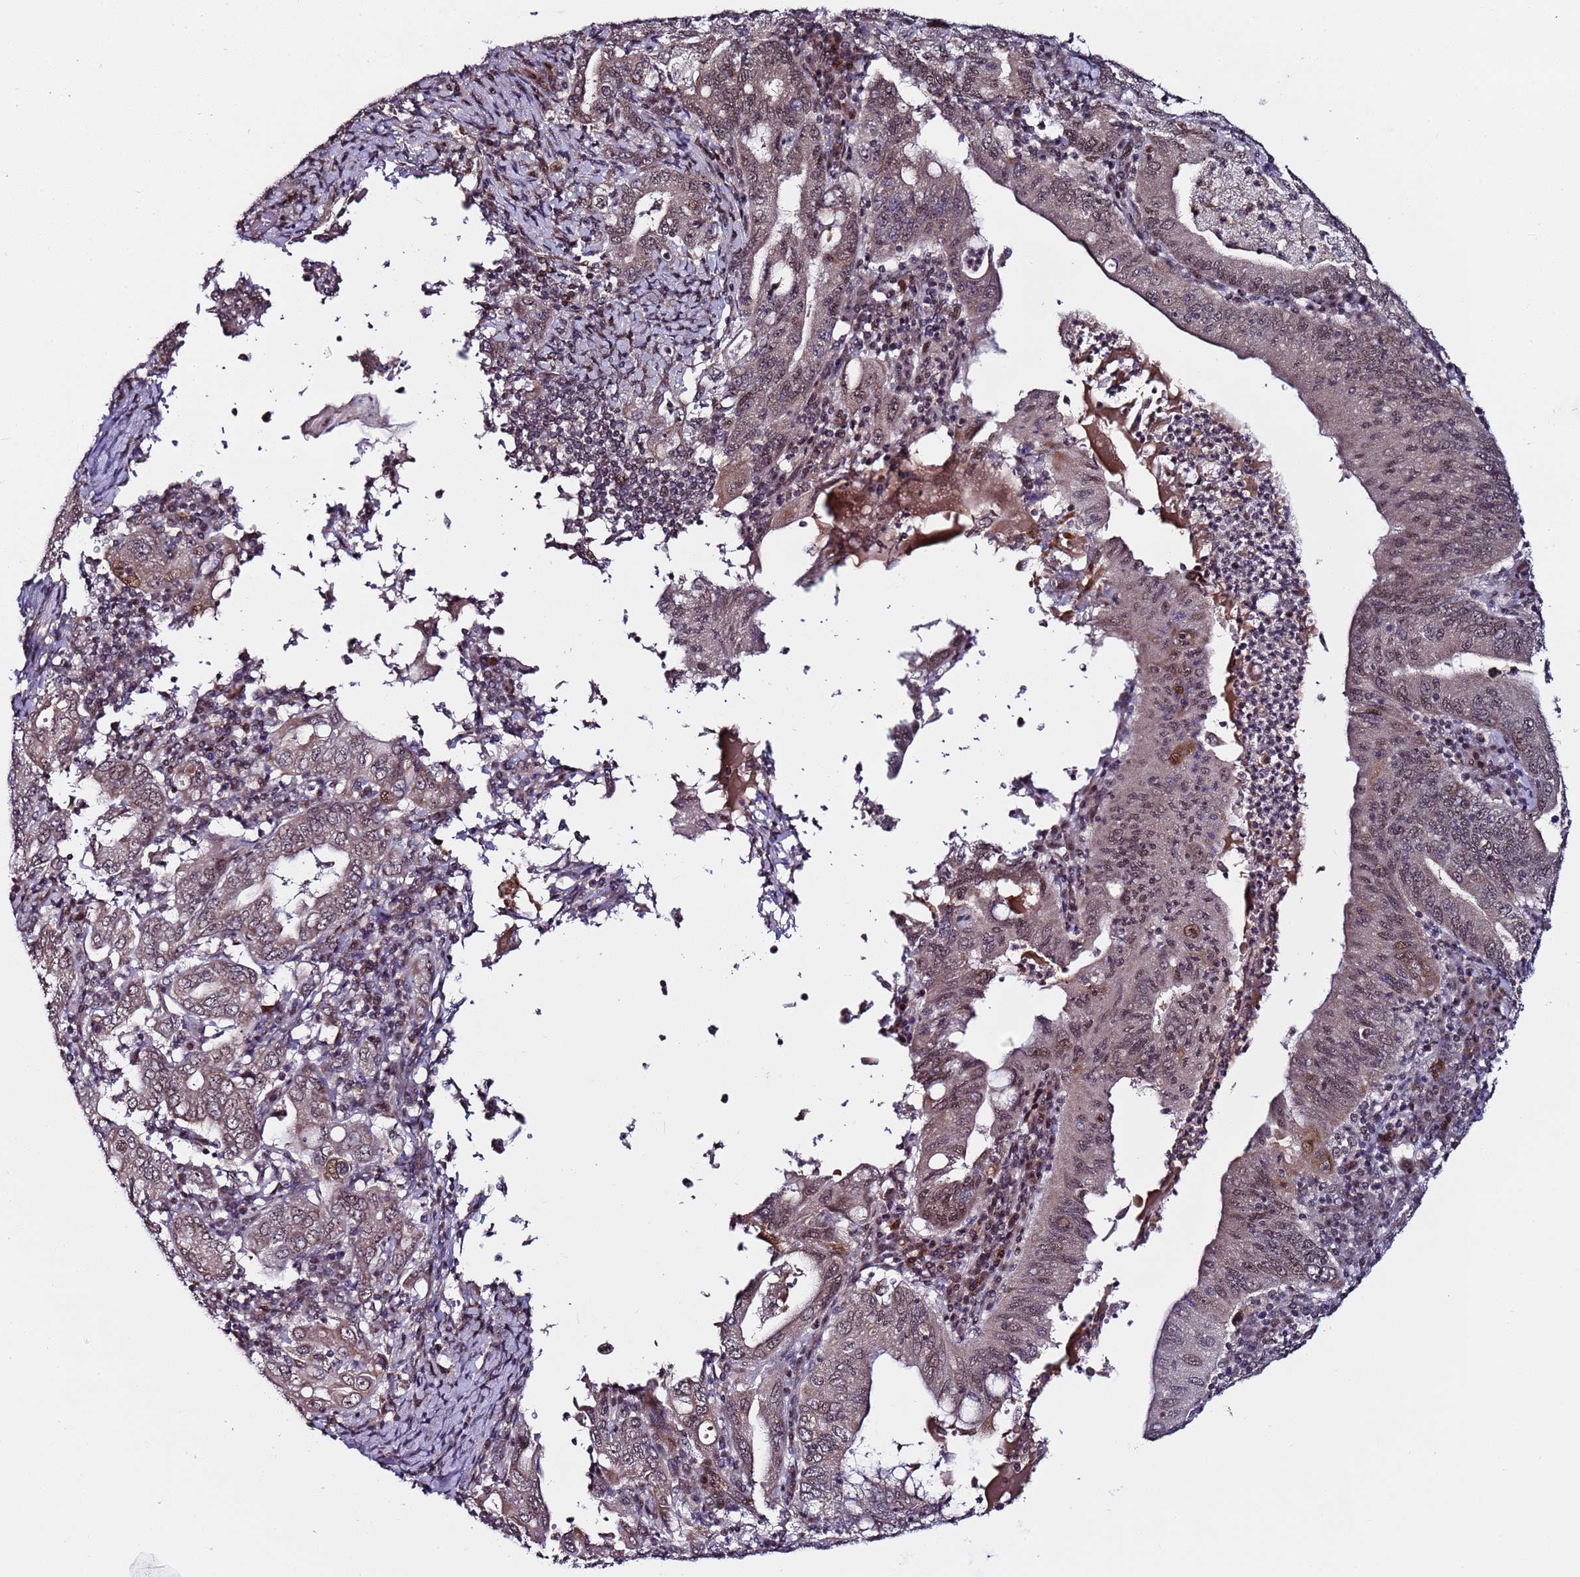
{"staining": {"intensity": "weak", "quantity": "25%-75%", "location": "cytoplasmic/membranous"}, "tissue": "stomach cancer", "cell_type": "Tumor cells", "image_type": "cancer", "snomed": [{"axis": "morphology", "description": "Normal tissue, NOS"}, {"axis": "morphology", "description": "Adenocarcinoma, NOS"}, {"axis": "topography", "description": "Esophagus"}, {"axis": "topography", "description": "Stomach, upper"}, {"axis": "topography", "description": "Peripheral nerve tissue"}], "caption": "DAB (3,3'-diaminobenzidine) immunohistochemical staining of stomach cancer (adenocarcinoma) displays weak cytoplasmic/membranous protein staining in approximately 25%-75% of tumor cells. (DAB (3,3'-diaminobenzidine) IHC with brightfield microscopy, high magnification).", "gene": "PPM1H", "patient": {"sex": "male", "age": 62}}